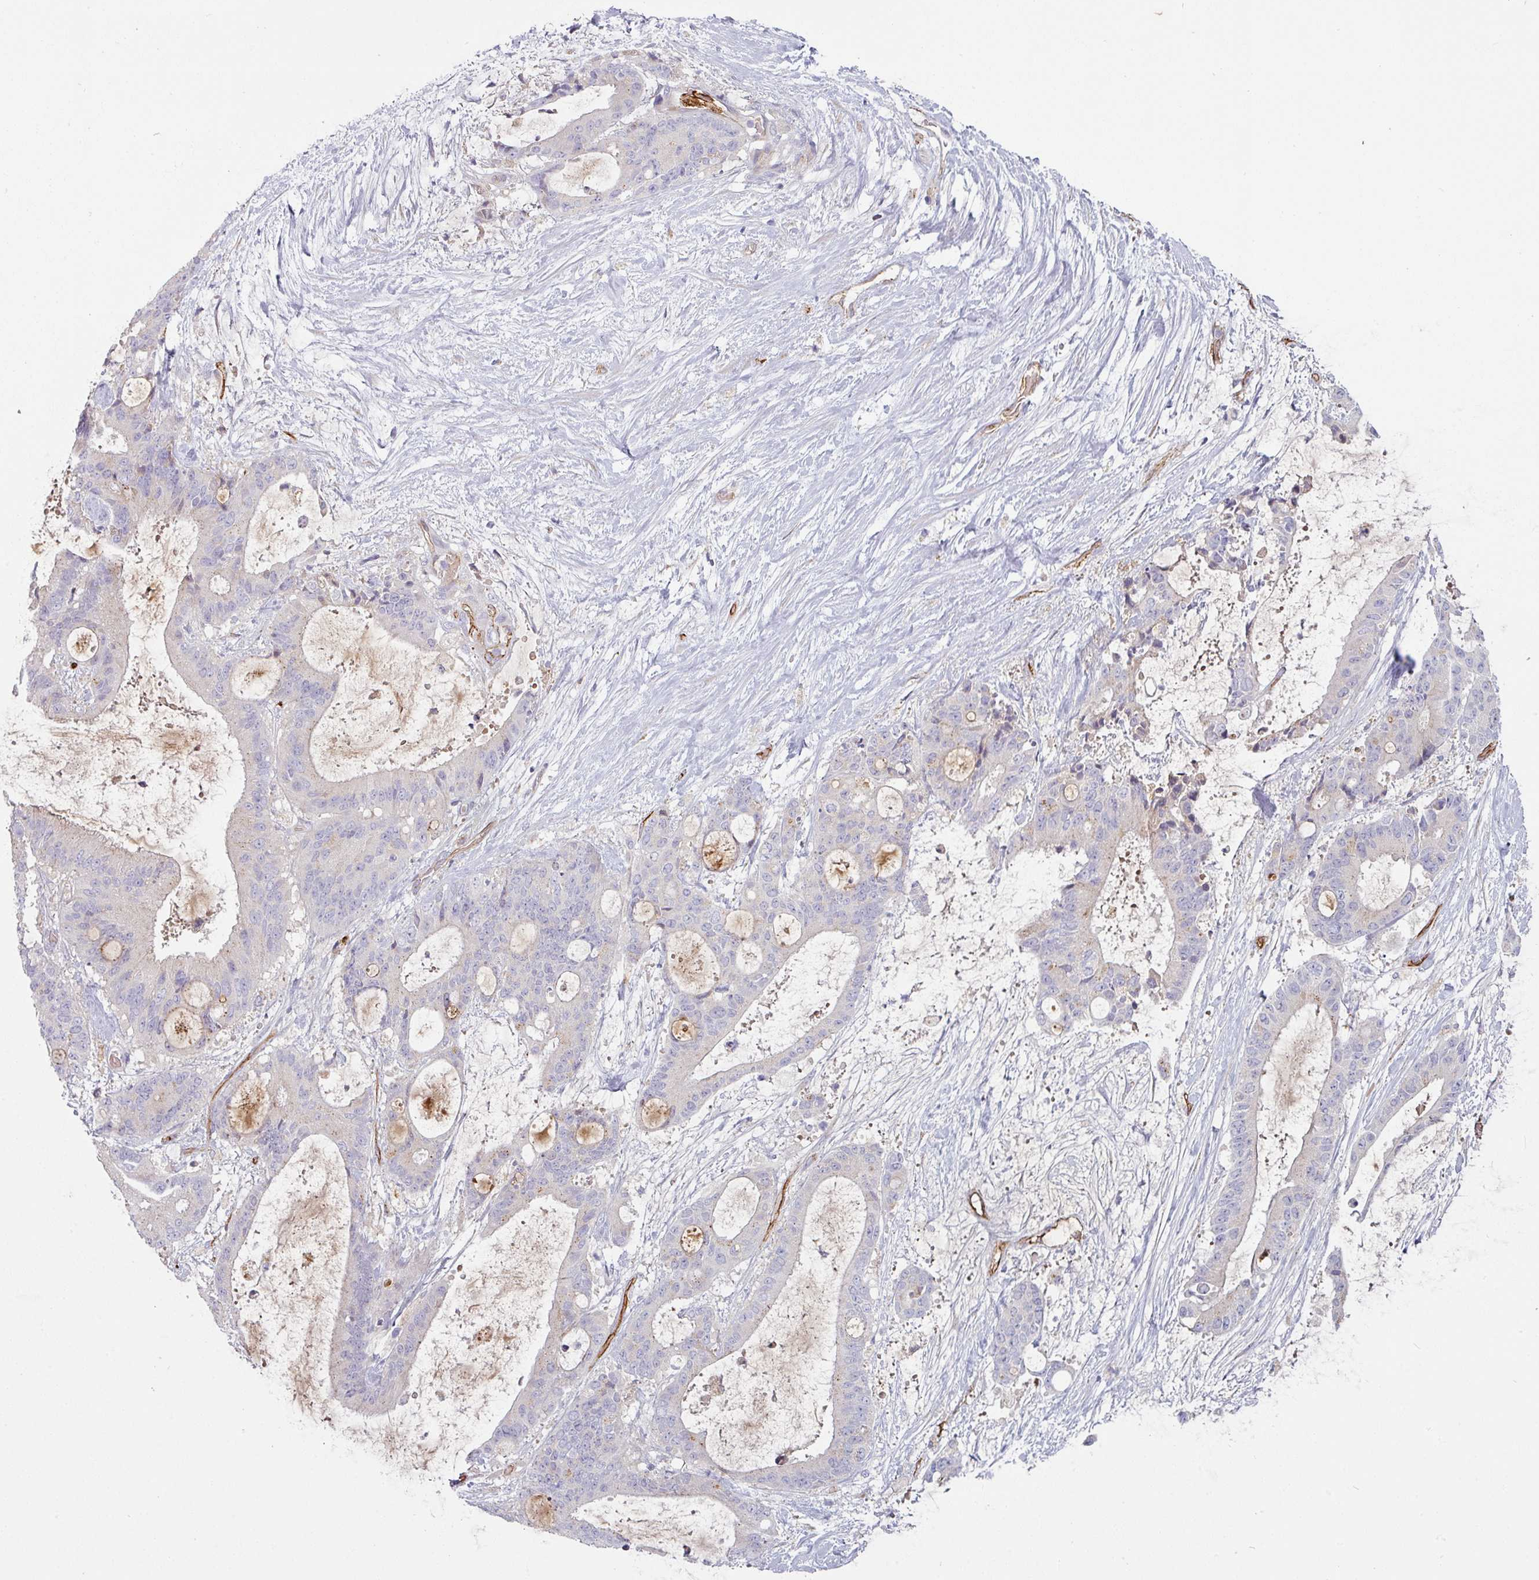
{"staining": {"intensity": "negative", "quantity": "none", "location": "none"}, "tissue": "liver cancer", "cell_type": "Tumor cells", "image_type": "cancer", "snomed": [{"axis": "morphology", "description": "Normal tissue, NOS"}, {"axis": "morphology", "description": "Cholangiocarcinoma"}, {"axis": "topography", "description": "Liver"}, {"axis": "topography", "description": "Peripheral nerve tissue"}], "caption": "Tumor cells show no significant staining in cholangiocarcinoma (liver). (IHC, brightfield microscopy, high magnification).", "gene": "PRODH2", "patient": {"sex": "female", "age": 73}}